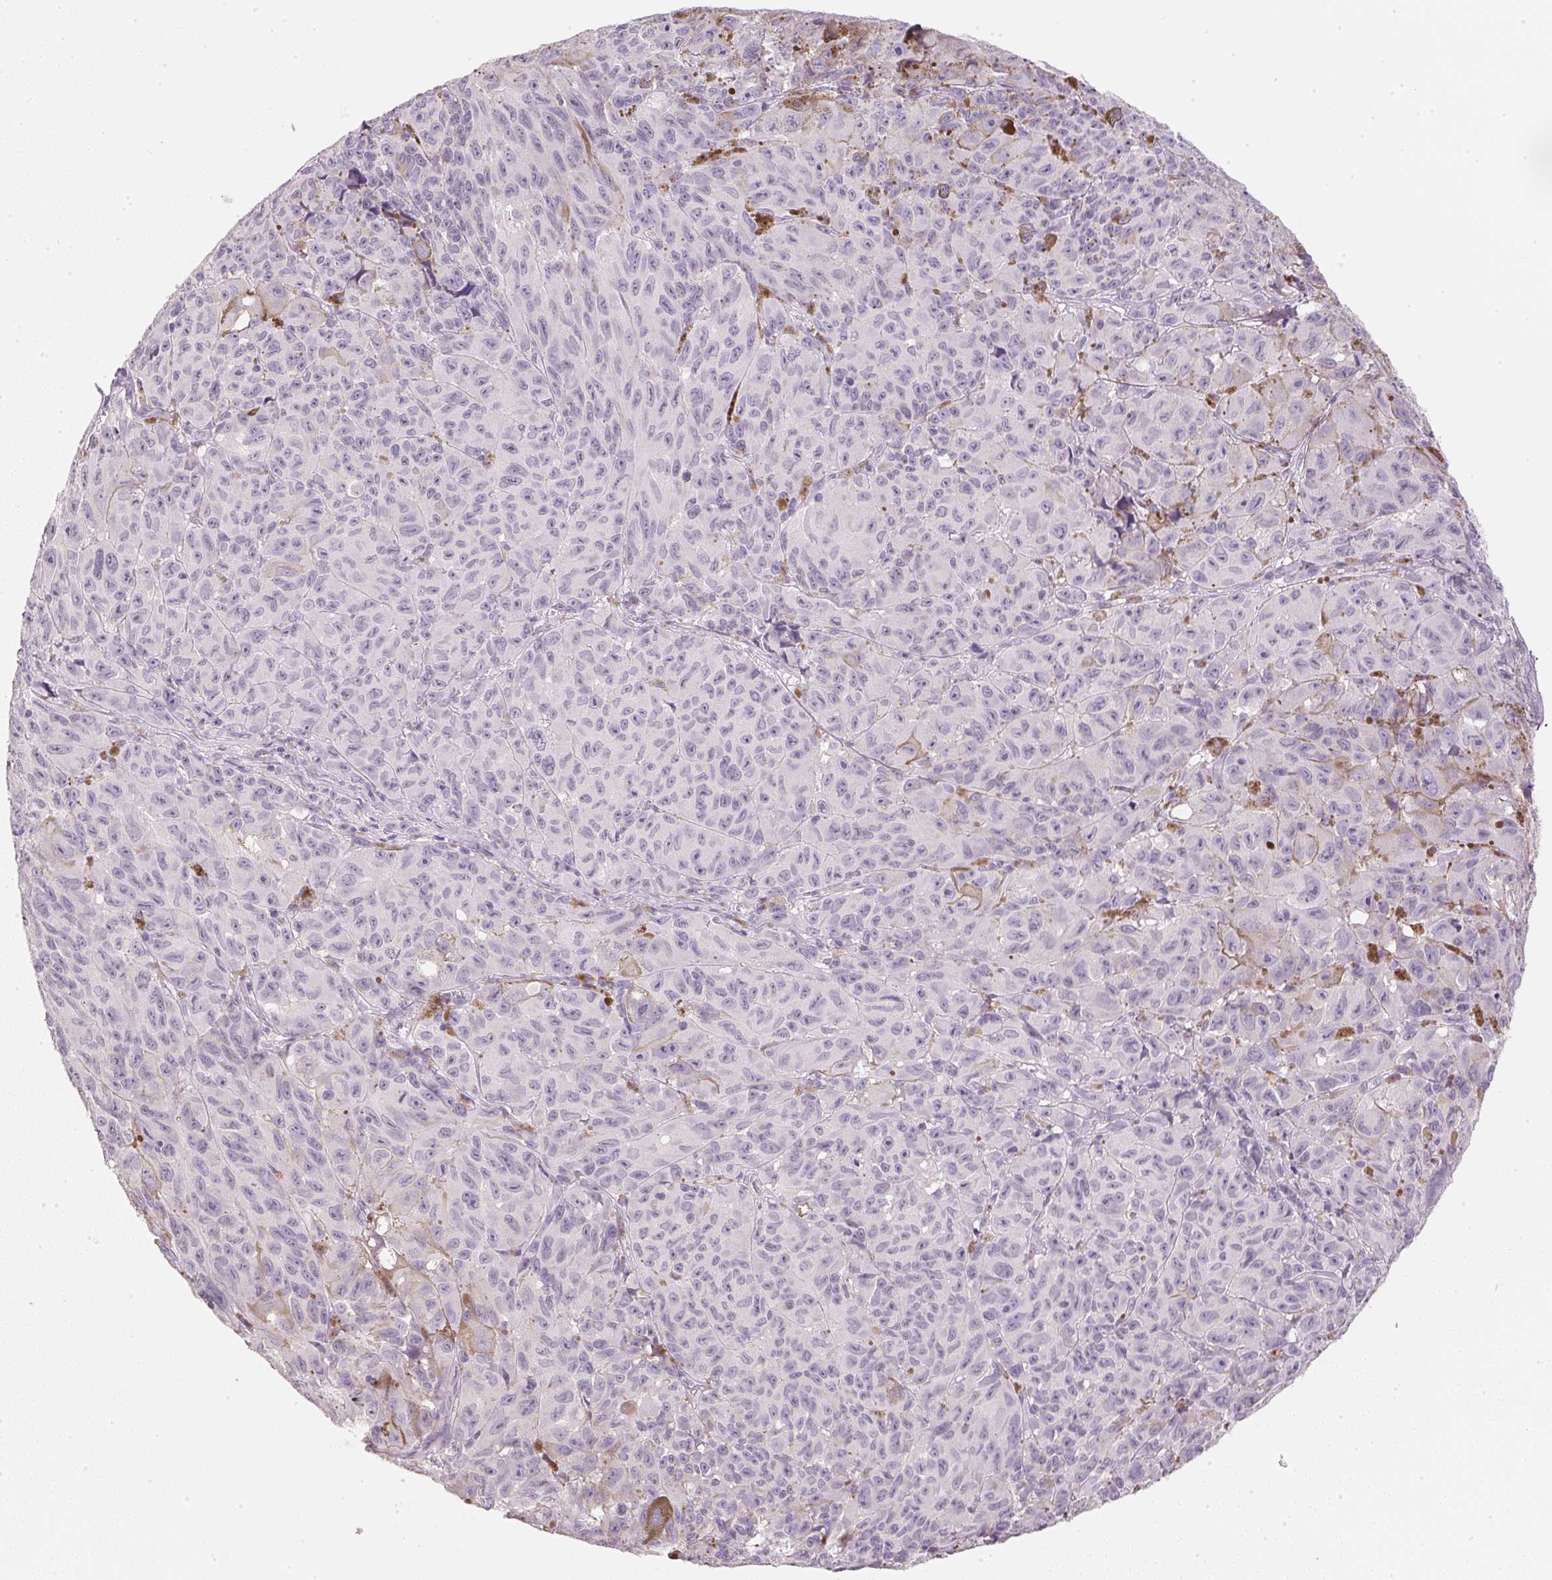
{"staining": {"intensity": "negative", "quantity": "none", "location": "none"}, "tissue": "melanoma", "cell_type": "Tumor cells", "image_type": "cancer", "snomed": [{"axis": "morphology", "description": "Malignant melanoma, NOS"}, {"axis": "topography", "description": "Vulva, labia, clitoris and Bartholin´s gland, NO"}], "caption": "Photomicrograph shows no significant protein positivity in tumor cells of malignant melanoma.", "gene": "IGFBP1", "patient": {"sex": "female", "age": 75}}